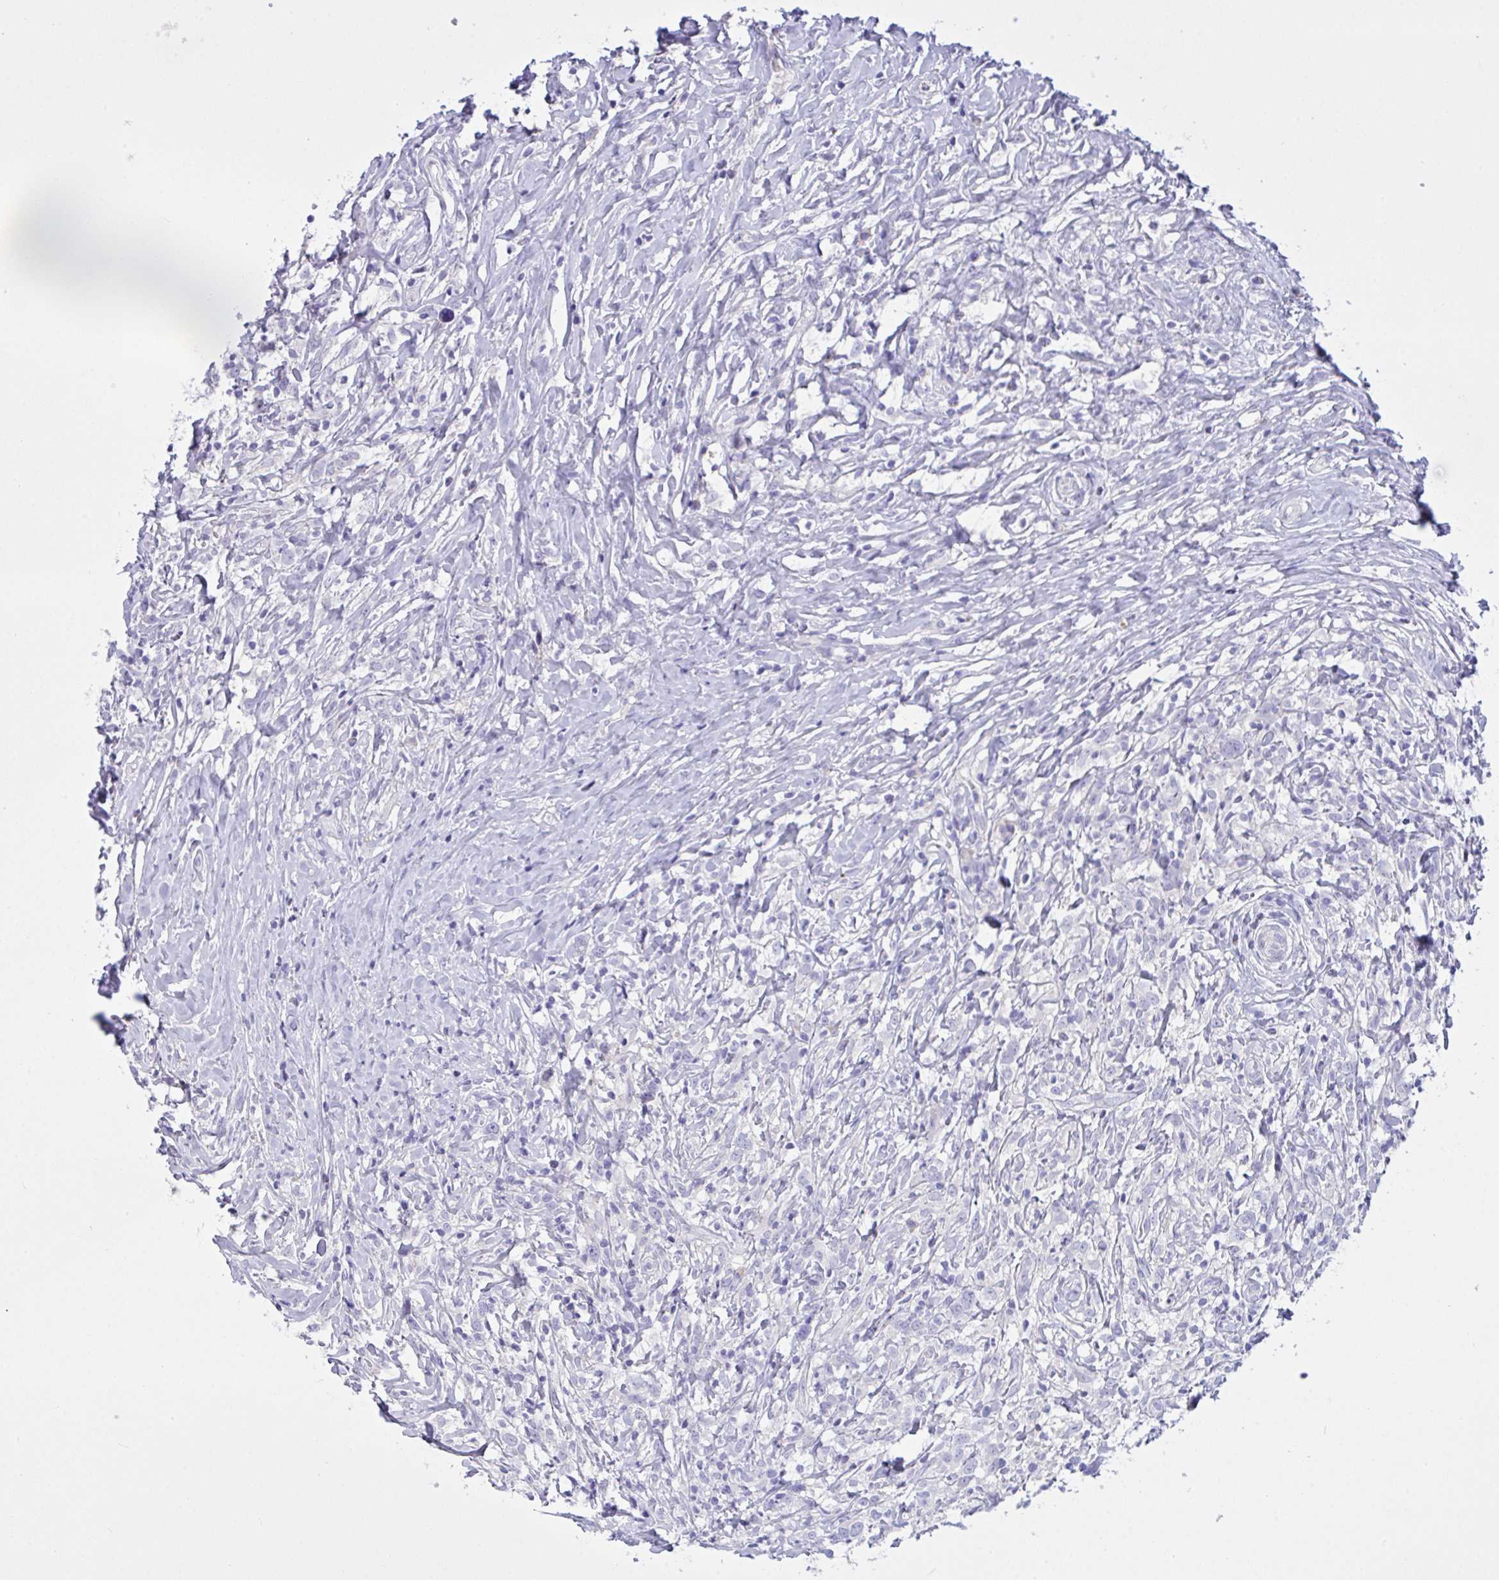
{"staining": {"intensity": "negative", "quantity": "none", "location": "none"}, "tissue": "lymphoma", "cell_type": "Tumor cells", "image_type": "cancer", "snomed": [{"axis": "morphology", "description": "Hodgkin's disease, NOS"}, {"axis": "topography", "description": "No Tissue"}], "caption": "Tumor cells are negative for protein expression in human Hodgkin's disease. (DAB (3,3'-diaminobenzidine) immunohistochemistry (IHC) visualized using brightfield microscopy, high magnification).", "gene": "FAM86B1", "patient": {"sex": "female", "age": 21}}